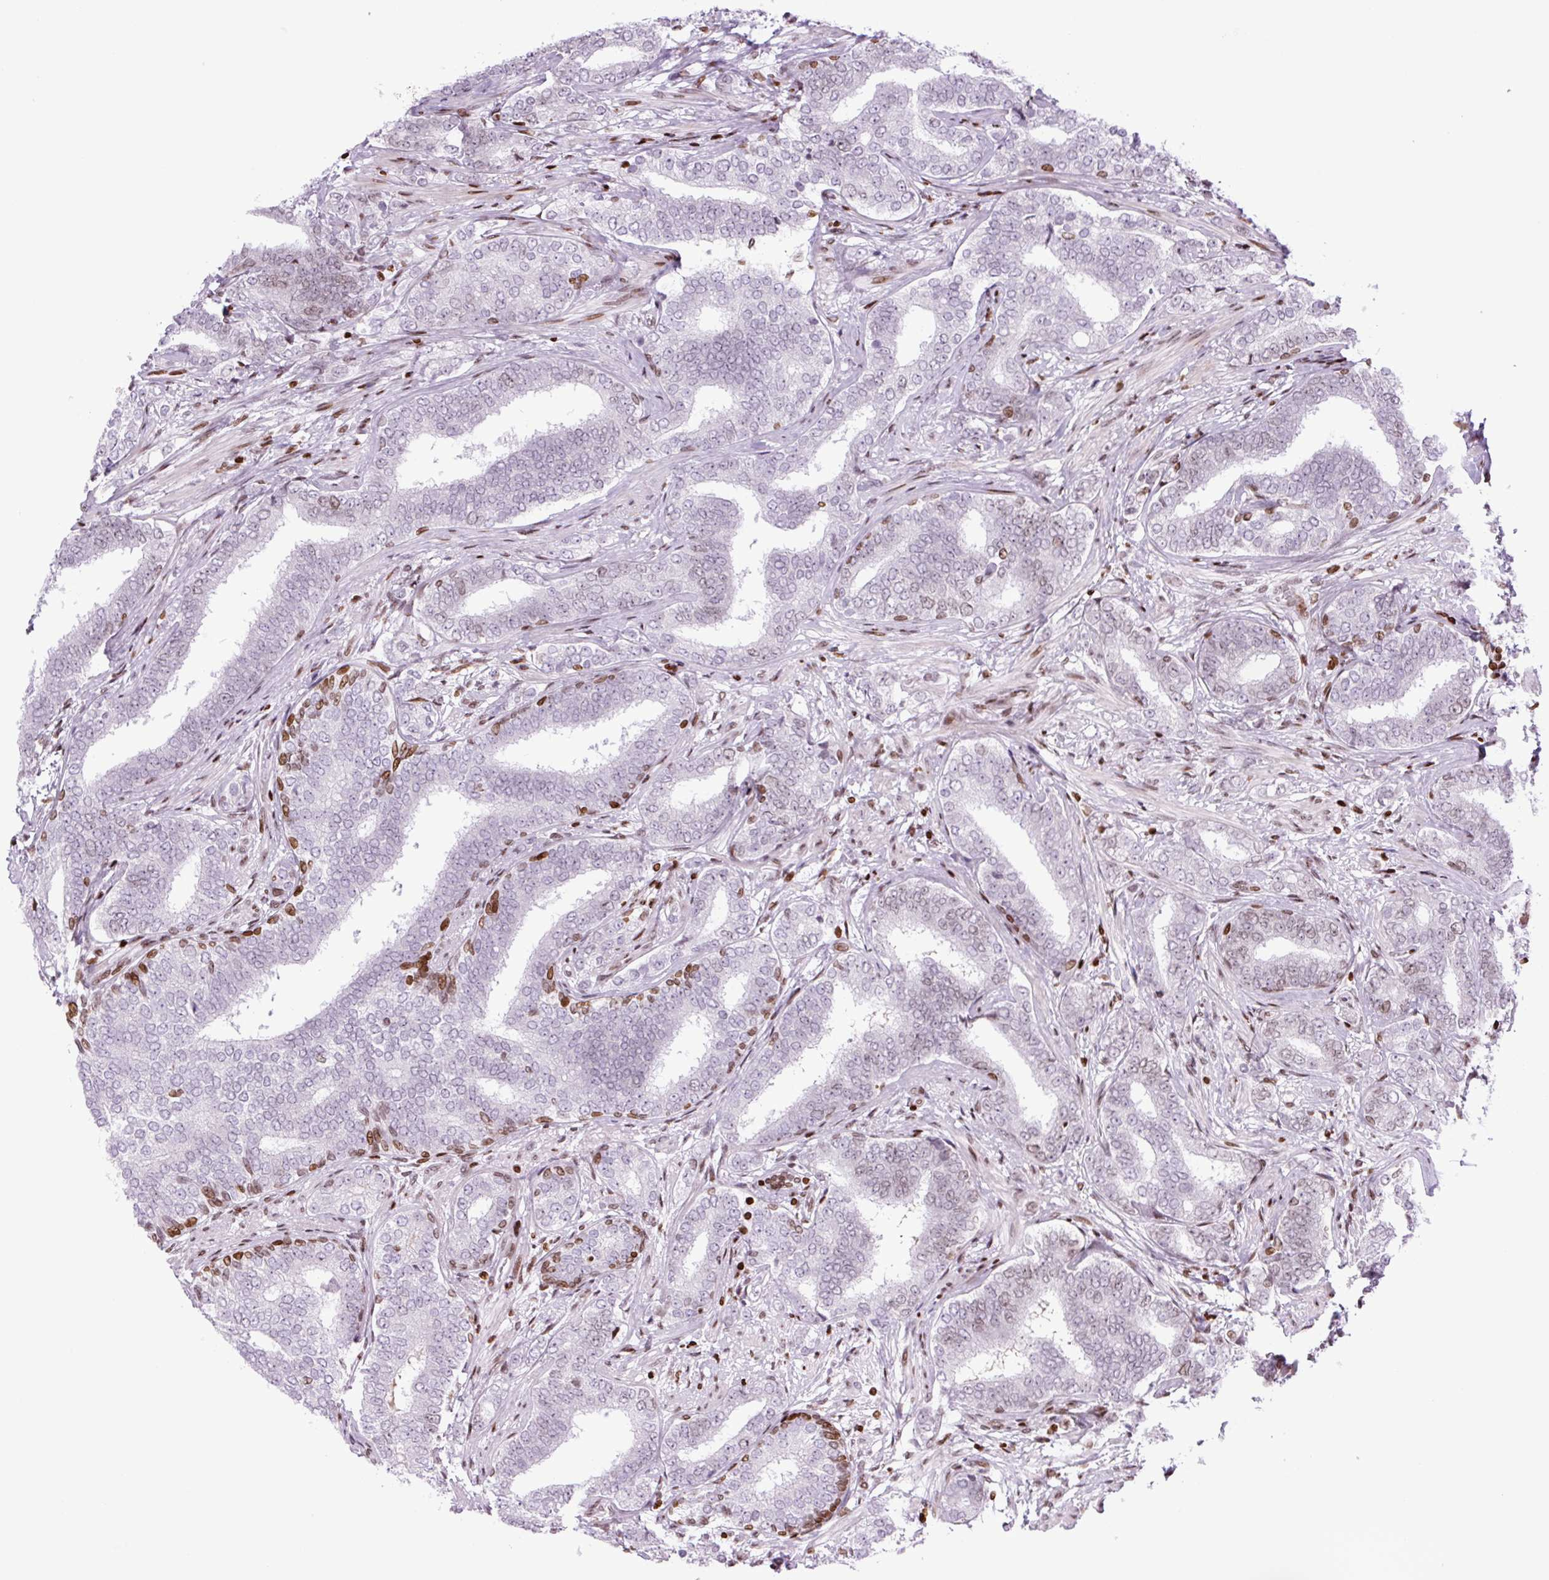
{"staining": {"intensity": "negative", "quantity": "none", "location": "none"}, "tissue": "prostate cancer", "cell_type": "Tumor cells", "image_type": "cancer", "snomed": [{"axis": "morphology", "description": "Adenocarcinoma, High grade"}, {"axis": "topography", "description": "Prostate"}], "caption": "Immunohistochemistry image of human prostate cancer (adenocarcinoma (high-grade)) stained for a protein (brown), which shows no staining in tumor cells.", "gene": "H1-3", "patient": {"sex": "male", "age": 72}}